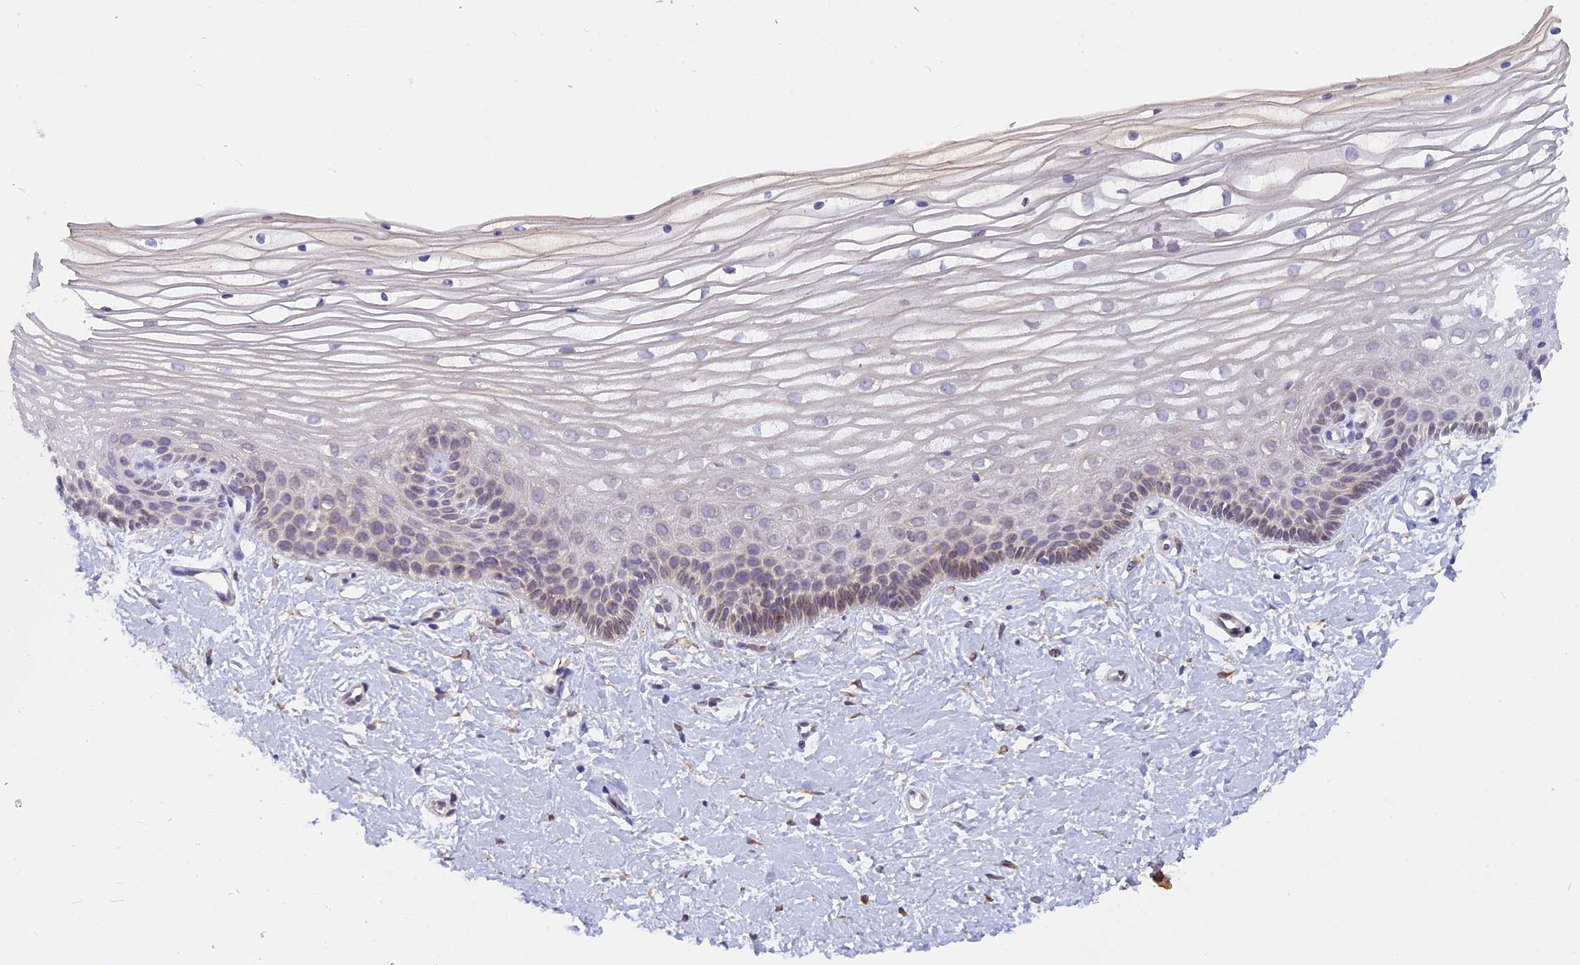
{"staining": {"intensity": "negative", "quantity": "none", "location": "none"}, "tissue": "vagina", "cell_type": "Squamous epithelial cells", "image_type": "normal", "snomed": [{"axis": "morphology", "description": "Normal tissue, NOS"}, {"axis": "topography", "description": "Vagina"}, {"axis": "topography", "description": "Cervix"}], "caption": "The immunohistochemistry micrograph has no significant positivity in squamous epithelial cells of vagina.", "gene": "TLCD1", "patient": {"sex": "female", "age": 40}}